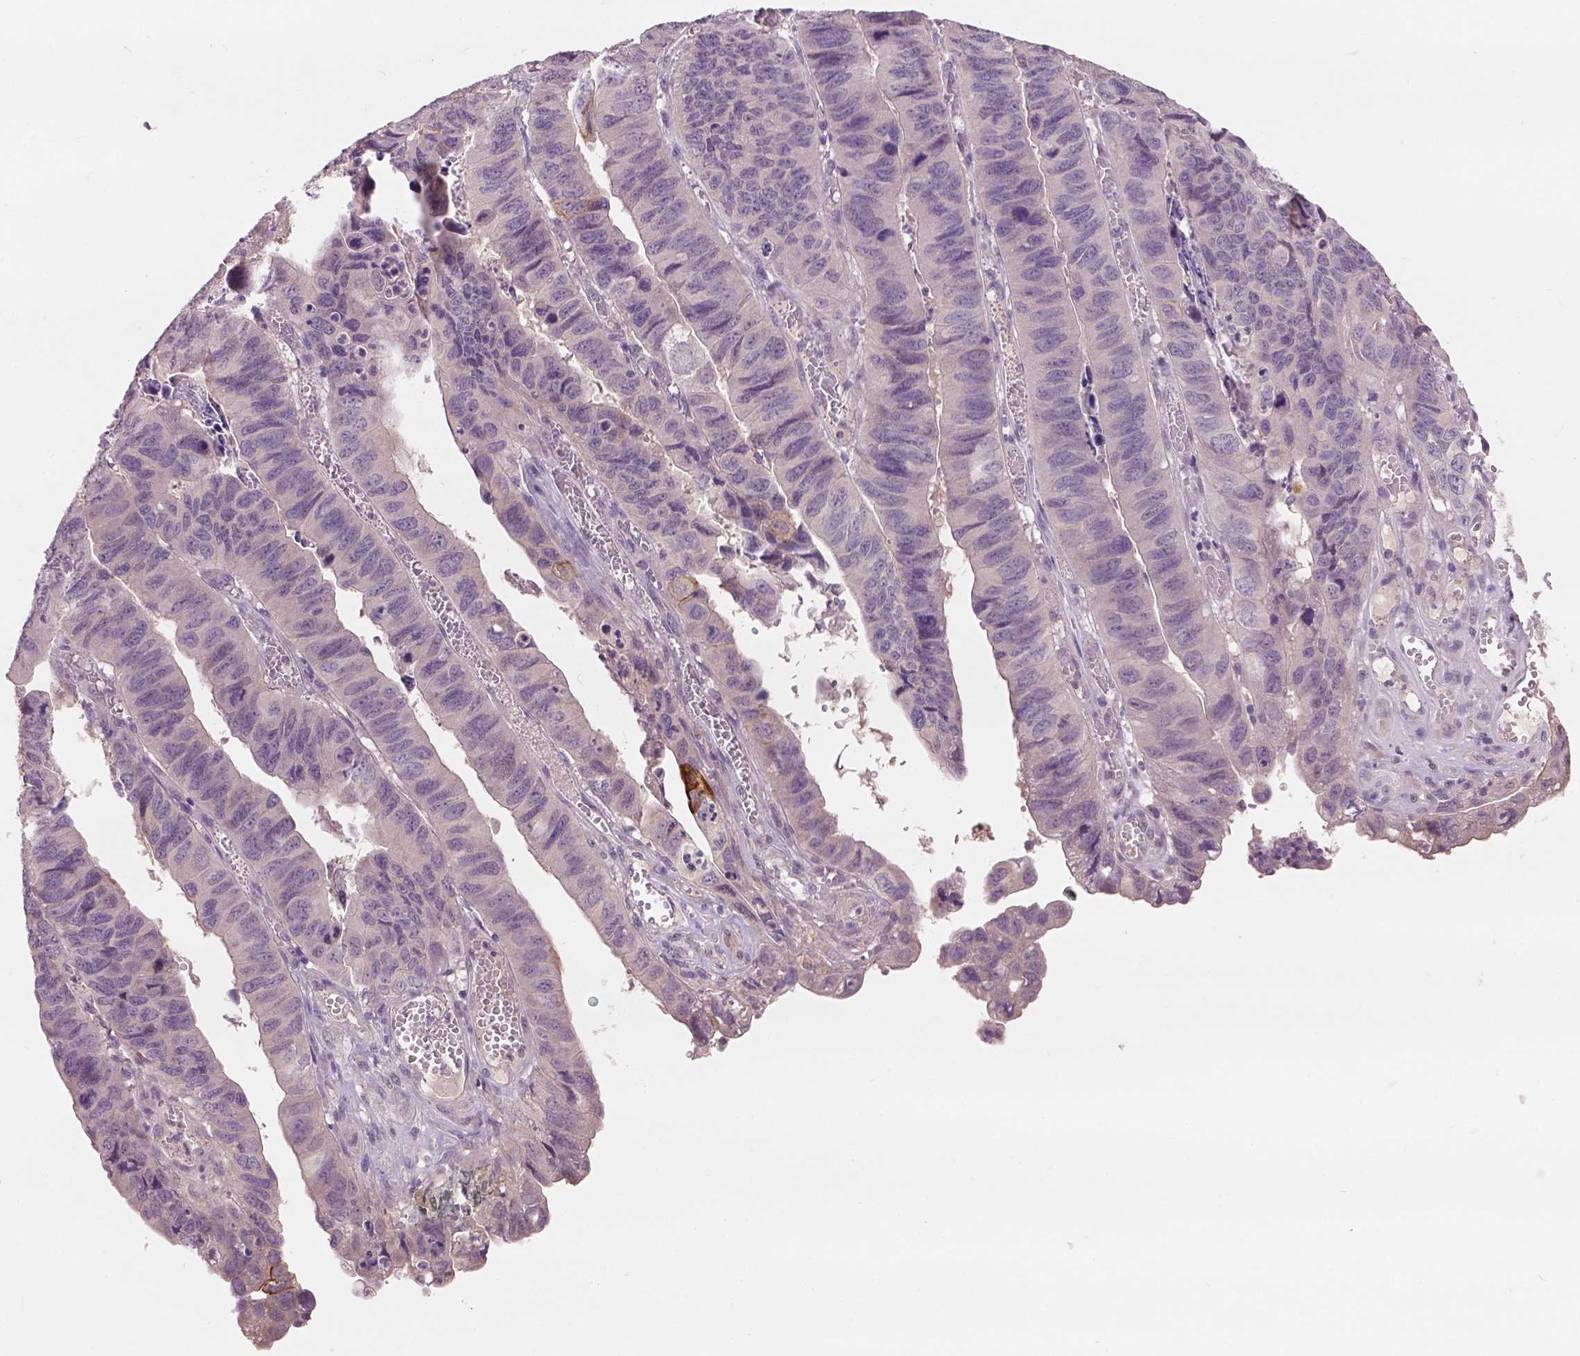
{"staining": {"intensity": "negative", "quantity": "none", "location": "none"}, "tissue": "stomach cancer", "cell_type": "Tumor cells", "image_type": "cancer", "snomed": [{"axis": "morphology", "description": "Adenocarcinoma, NOS"}, {"axis": "topography", "description": "Stomach, lower"}], "caption": "This histopathology image is of stomach cancer (adenocarcinoma) stained with immunohistochemistry to label a protein in brown with the nuclei are counter-stained blue. There is no positivity in tumor cells.", "gene": "KRT17", "patient": {"sex": "male", "age": 77}}